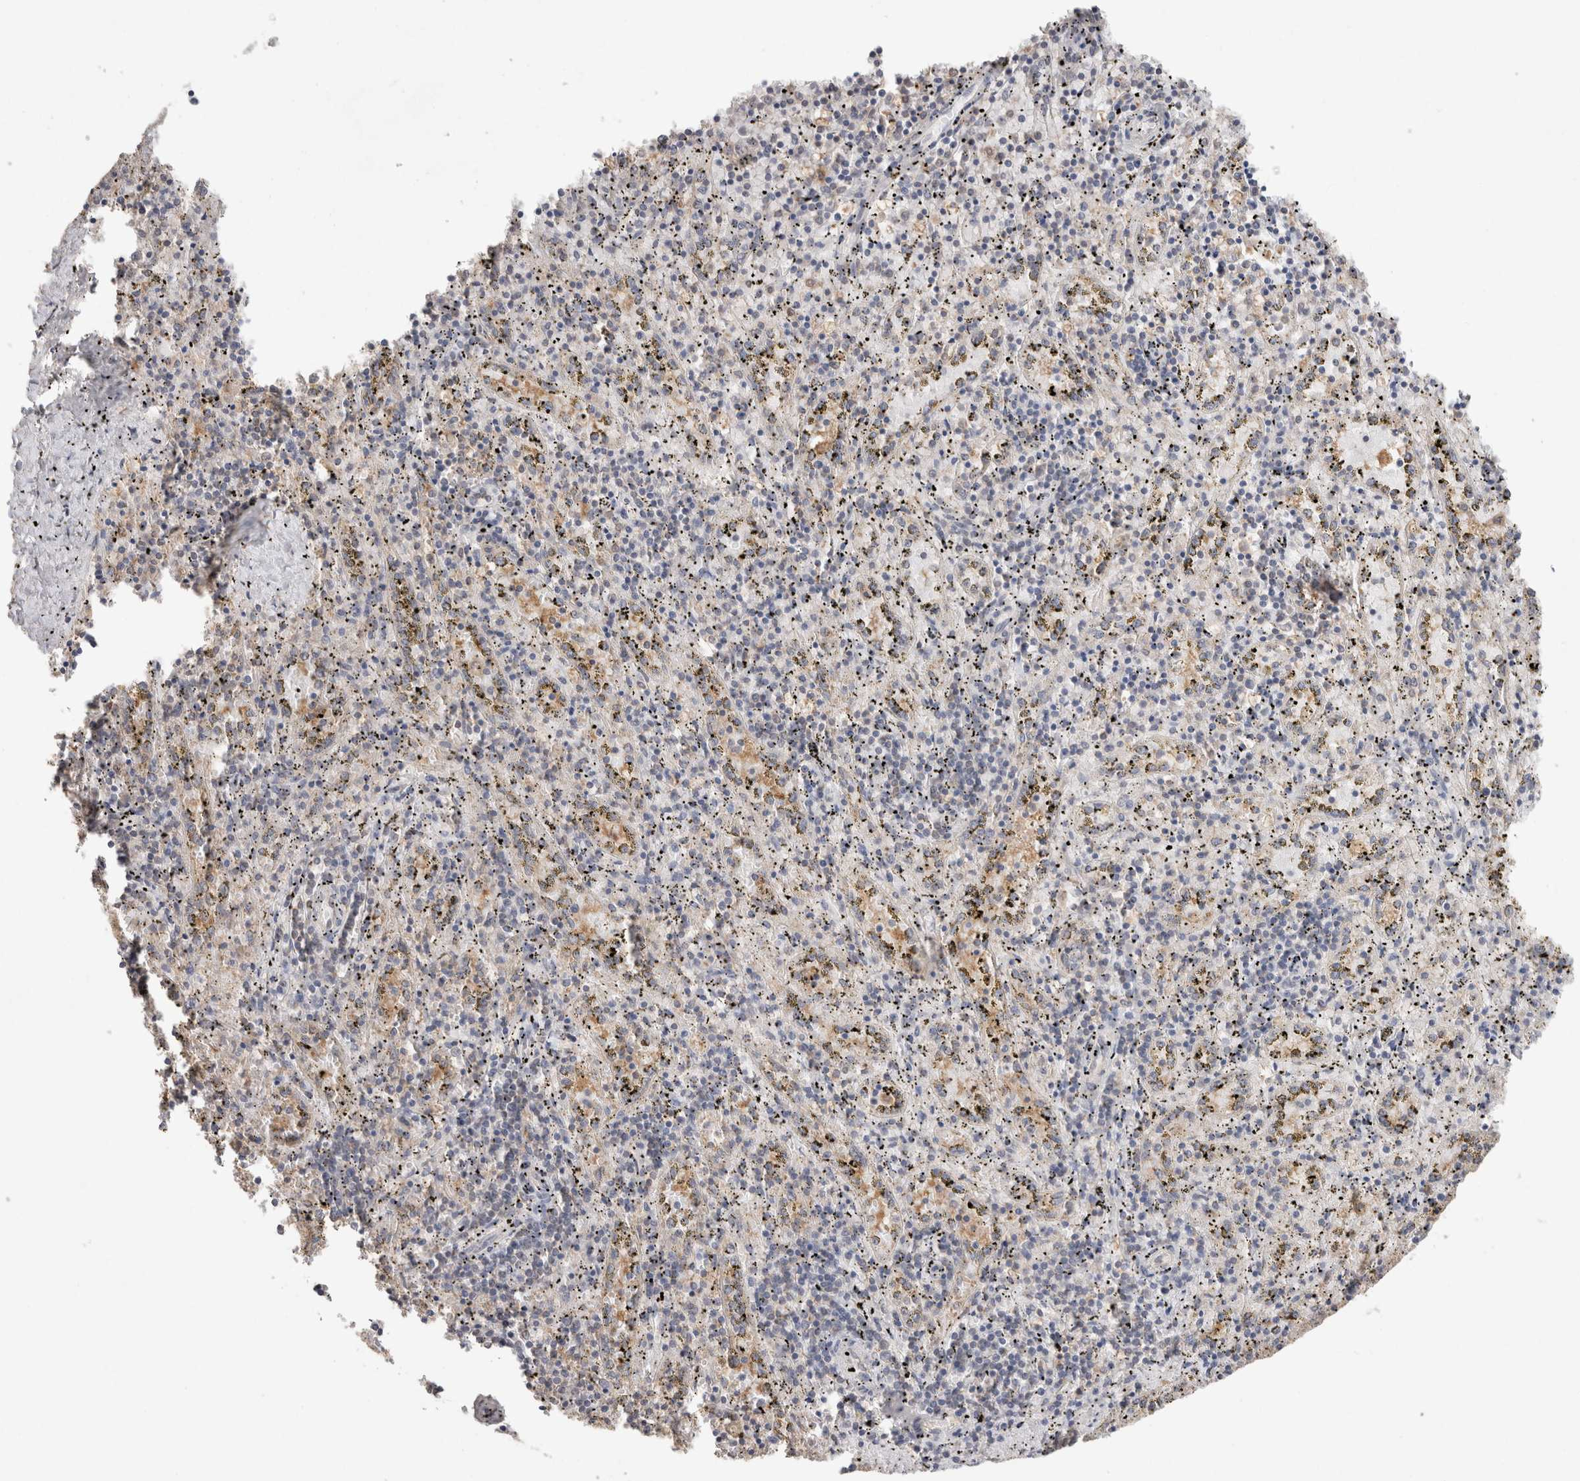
{"staining": {"intensity": "negative", "quantity": "none", "location": "none"}, "tissue": "spleen", "cell_type": "Cells in red pulp", "image_type": "normal", "snomed": [{"axis": "morphology", "description": "Normal tissue, NOS"}, {"axis": "topography", "description": "Spleen"}], "caption": "Spleen stained for a protein using immunohistochemistry displays no expression cells in red pulp.", "gene": "RAB14", "patient": {"sex": "male", "age": 11}}